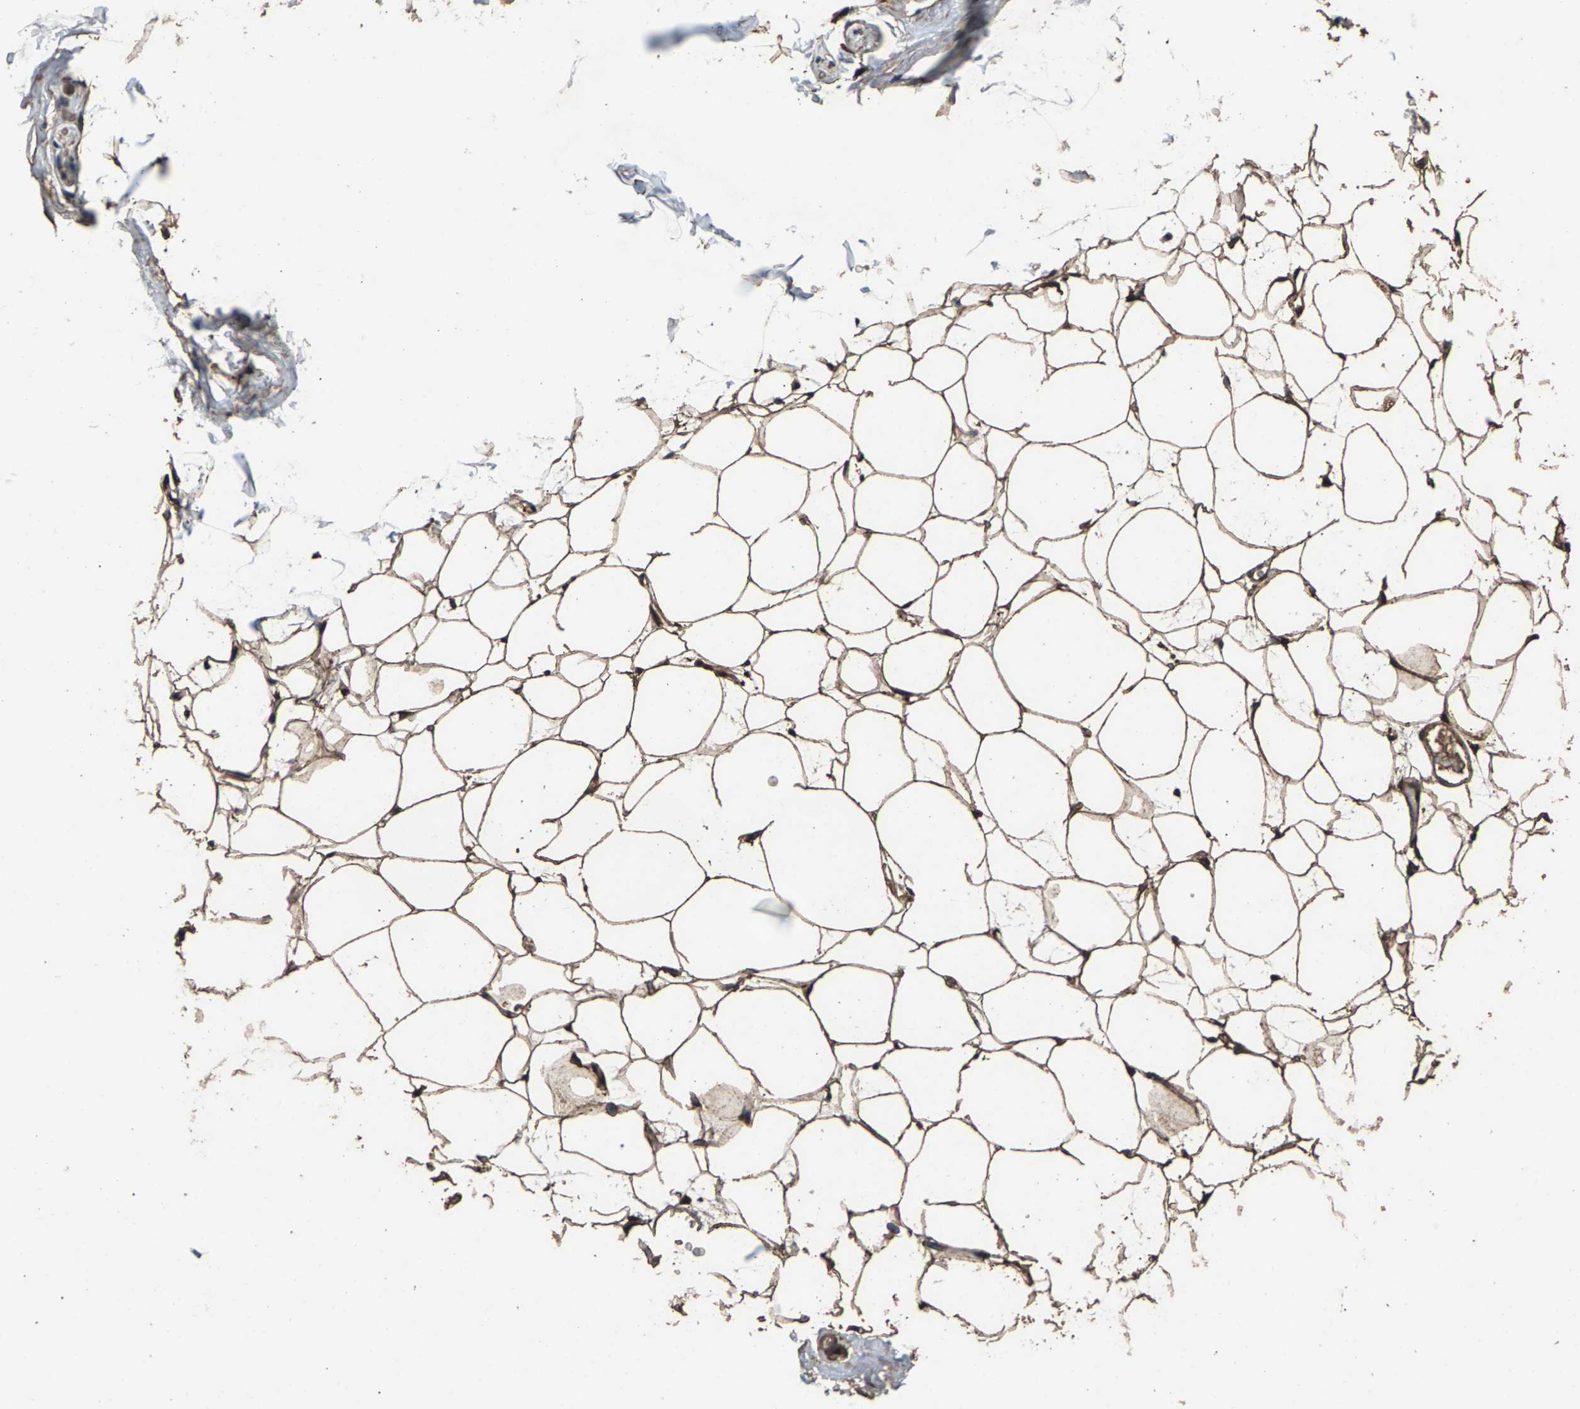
{"staining": {"intensity": "strong", "quantity": ">75%", "location": "cytoplasmic/membranous"}, "tissue": "adipose tissue", "cell_type": "Adipocytes", "image_type": "normal", "snomed": [{"axis": "morphology", "description": "Normal tissue, NOS"}, {"axis": "topography", "description": "Breast"}, {"axis": "topography", "description": "Soft tissue"}], "caption": "Protein expression analysis of normal human adipose tissue reveals strong cytoplasmic/membranous staining in about >75% of adipocytes. (Stains: DAB (3,3'-diaminobenzidine) in brown, nuclei in blue, Microscopy: brightfield microscopy at high magnification).", "gene": "MRPL27", "patient": {"sex": "female", "age": 75}}